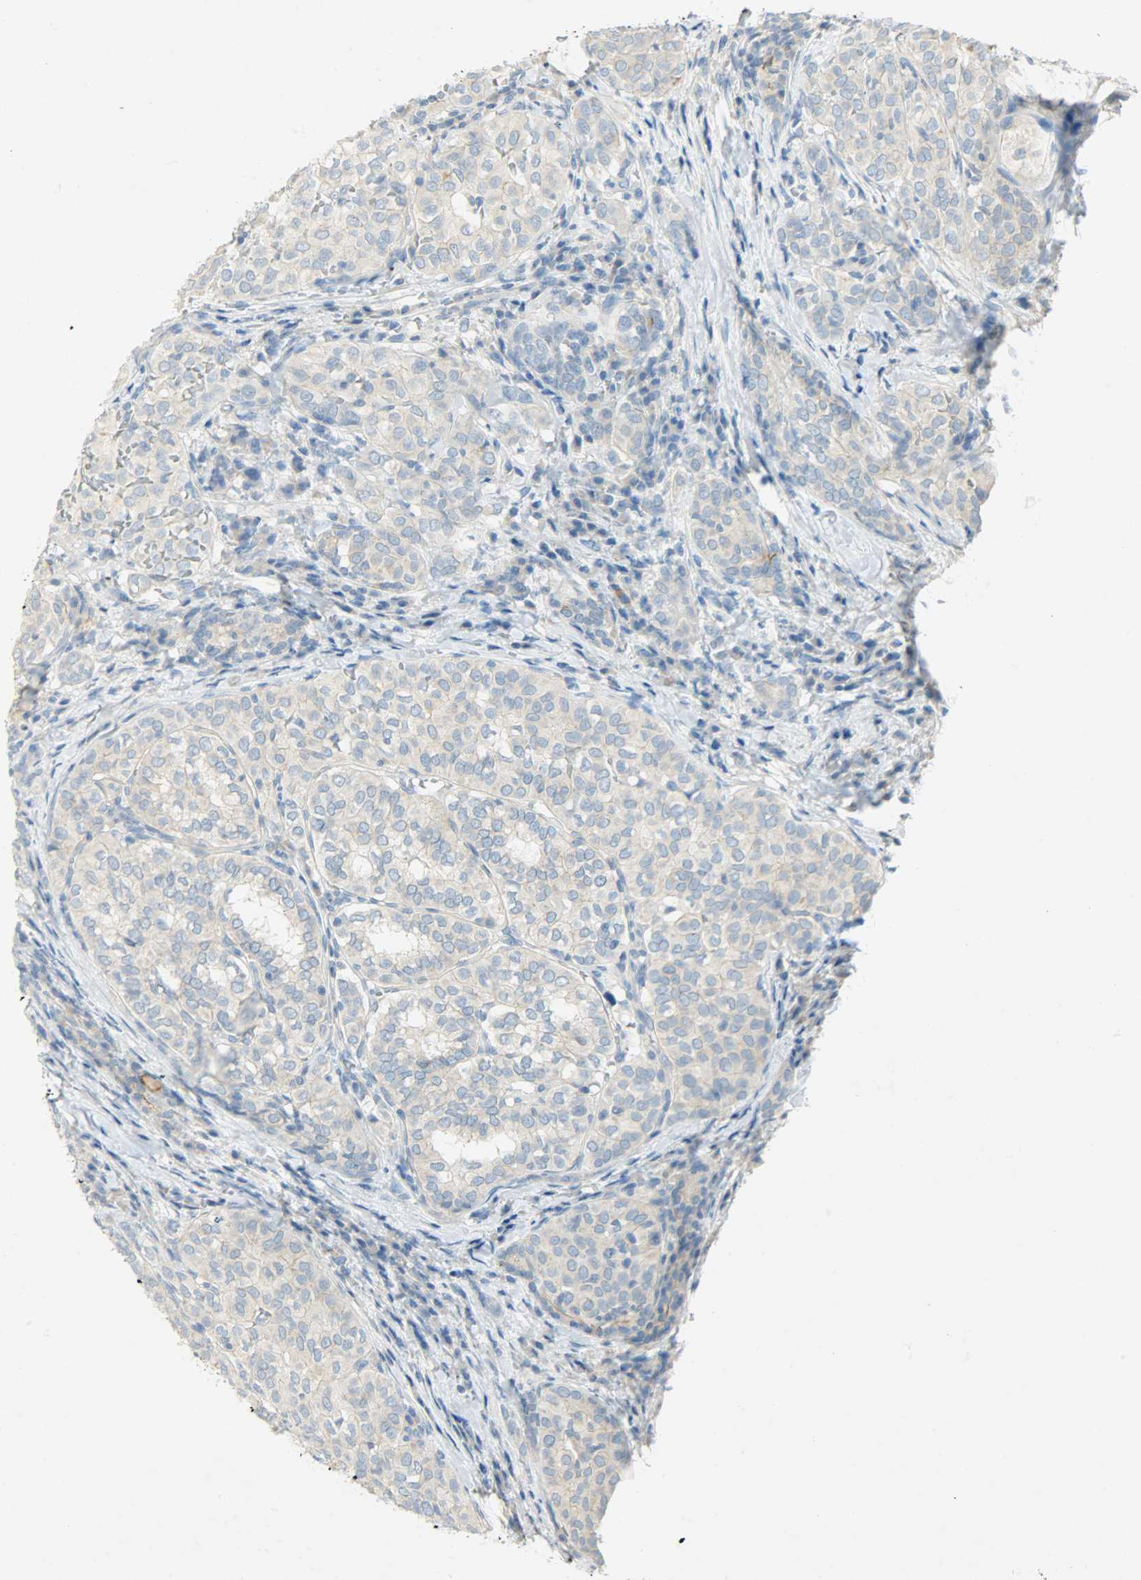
{"staining": {"intensity": "weak", "quantity": ">75%", "location": "cytoplasmic/membranous"}, "tissue": "thyroid cancer", "cell_type": "Tumor cells", "image_type": "cancer", "snomed": [{"axis": "morphology", "description": "Papillary adenocarcinoma, NOS"}, {"axis": "topography", "description": "Thyroid gland"}], "caption": "The photomicrograph exhibits immunohistochemical staining of thyroid cancer. There is weak cytoplasmic/membranous positivity is appreciated in approximately >75% of tumor cells.", "gene": "PROM1", "patient": {"sex": "female", "age": 30}}